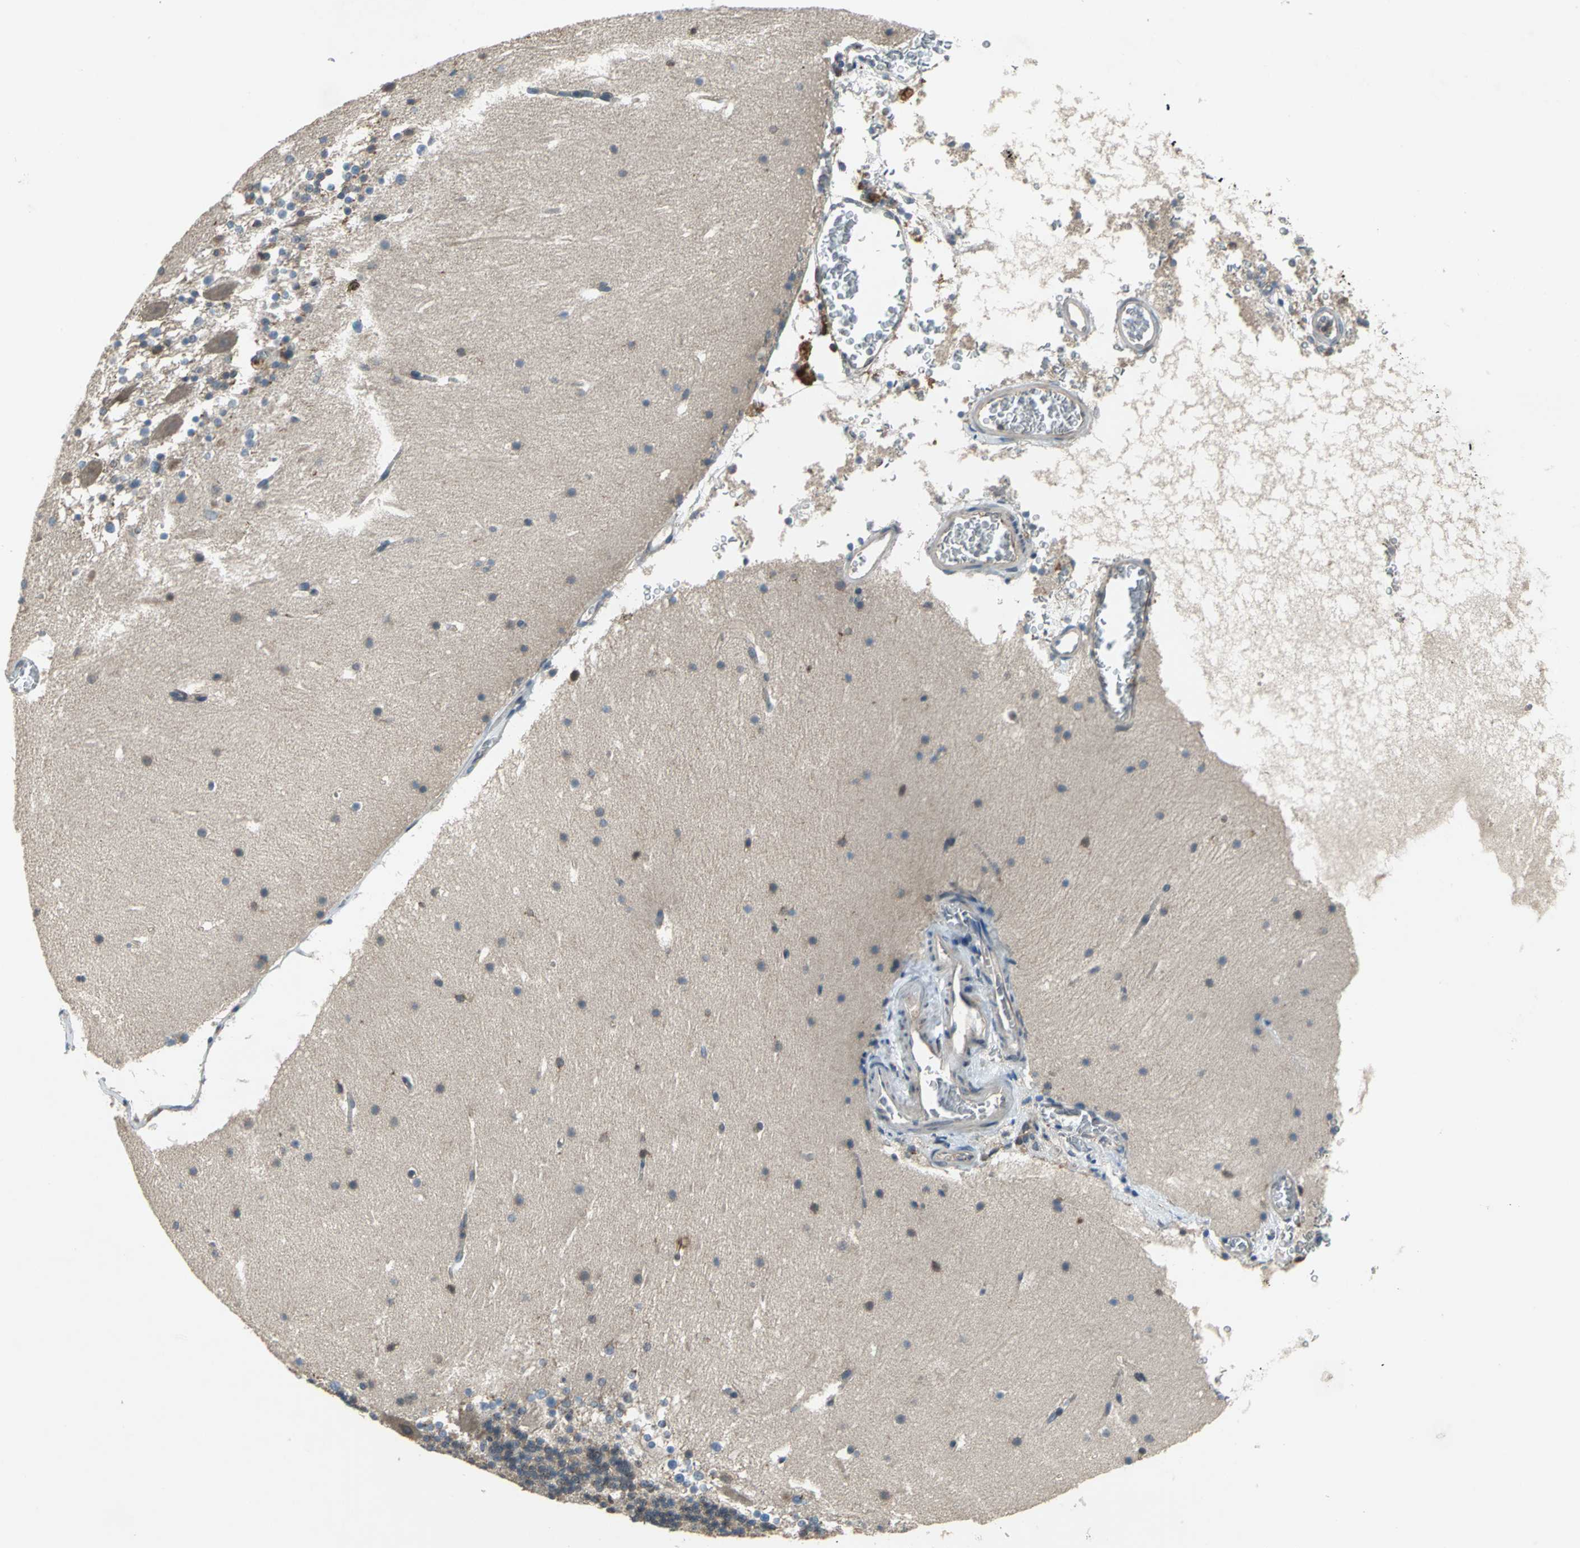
{"staining": {"intensity": "moderate", "quantity": "25%-75%", "location": "cytoplasmic/membranous"}, "tissue": "cerebellum", "cell_type": "Cells in granular layer", "image_type": "normal", "snomed": [{"axis": "morphology", "description": "Normal tissue, NOS"}, {"axis": "topography", "description": "Cerebellum"}], "caption": "Immunohistochemistry of unremarkable human cerebellum demonstrates medium levels of moderate cytoplasmic/membranous expression in approximately 25%-75% of cells in granular layer.", "gene": "NFKBIE", "patient": {"sex": "male", "age": 45}}